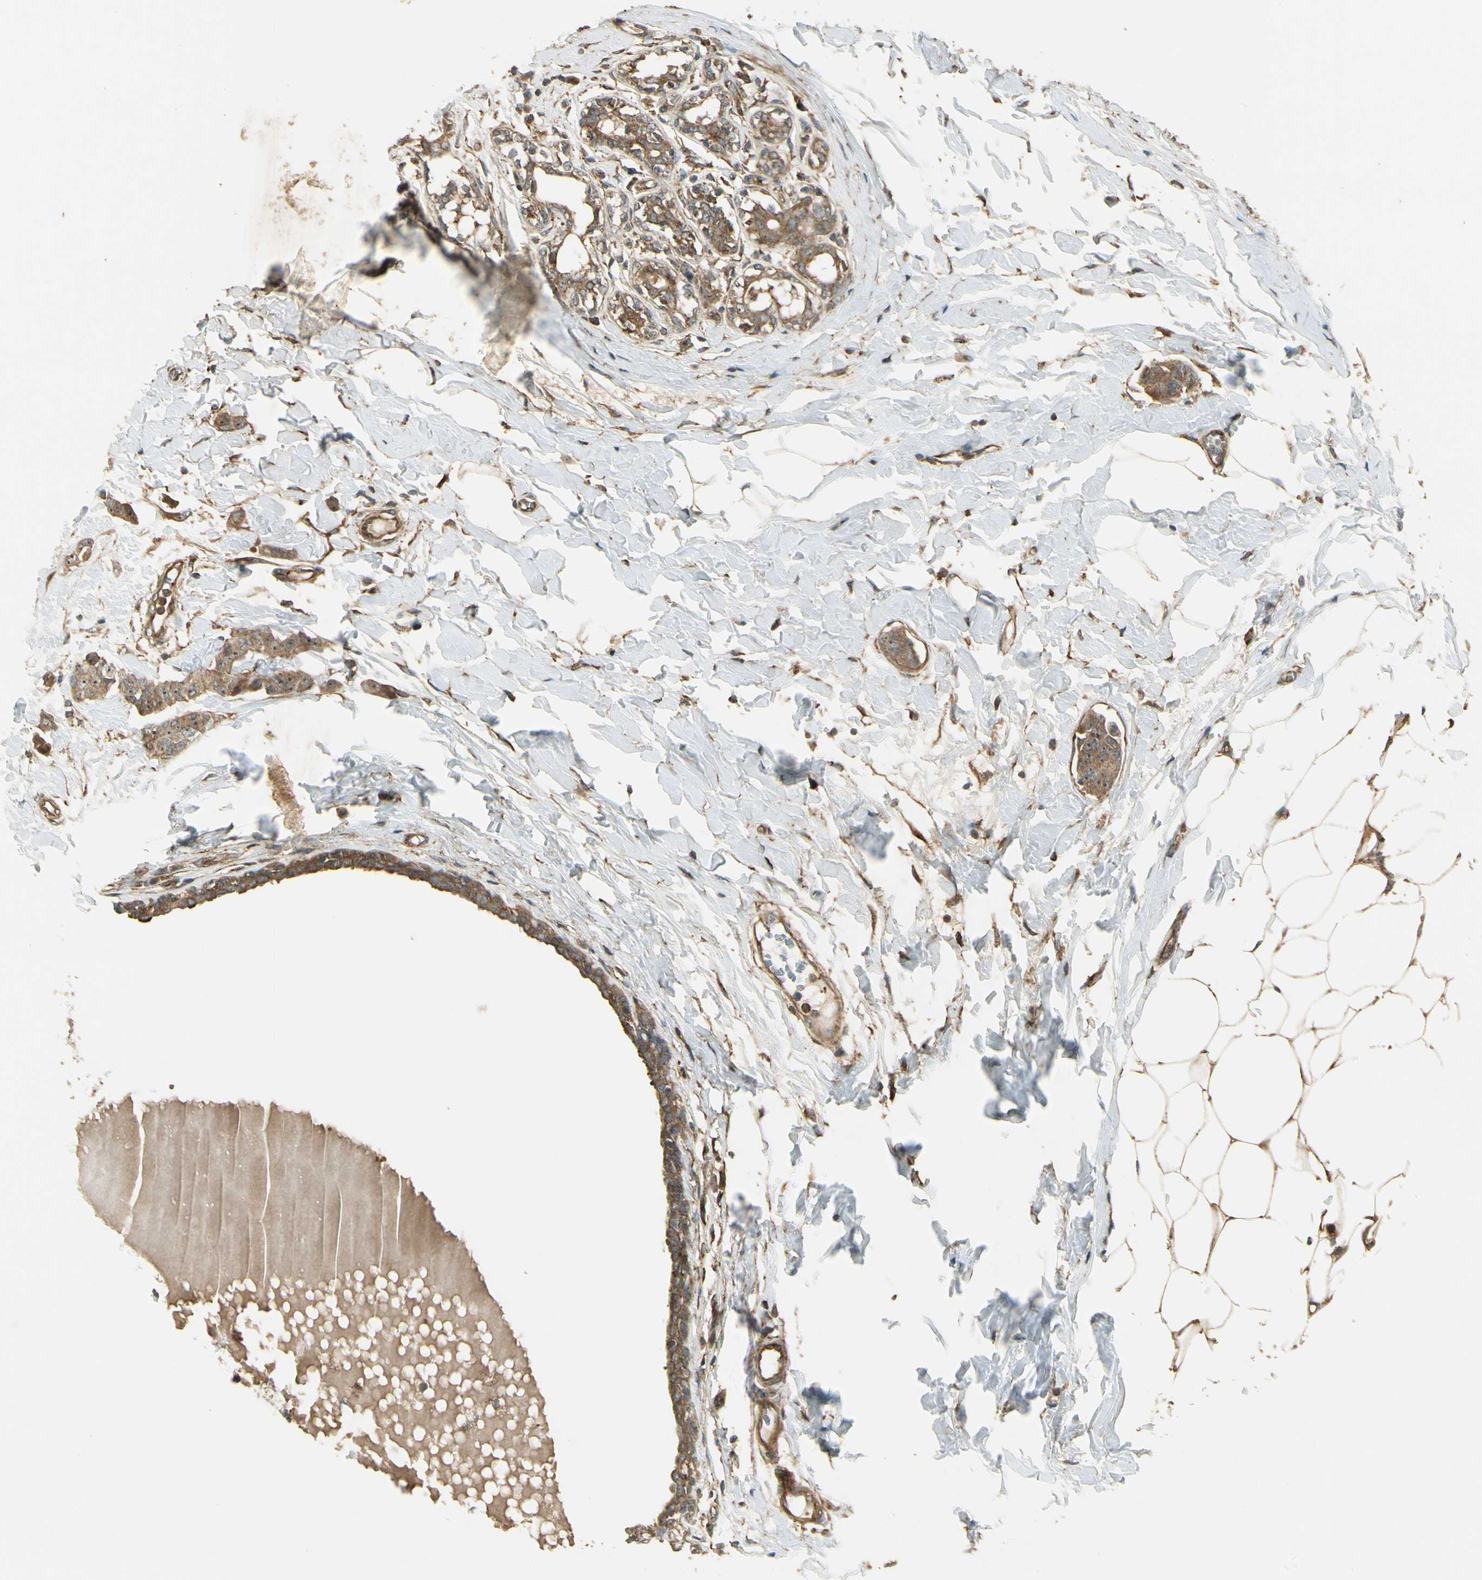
{"staining": {"intensity": "moderate", "quantity": ">75%", "location": "cytoplasmic/membranous"}, "tissue": "breast cancer", "cell_type": "Tumor cells", "image_type": "cancer", "snomed": [{"axis": "morphology", "description": "Normal tissue, NOS"}, {"axis": "morphology", "description": "Duct carcinoma"}, {"axis": "topography", "description": "Breast"}], "caption": "Intraductal carcinoma (breast) stained with immunohistochemistry demonstrates moderate cytoplasmic/membranous staining in about >75% of tumor cells. (Brightfield microscopy of DAB IHC at high magnification).", "gene": "FKBP15", "patient": {"sex": "female", "age": 40}}